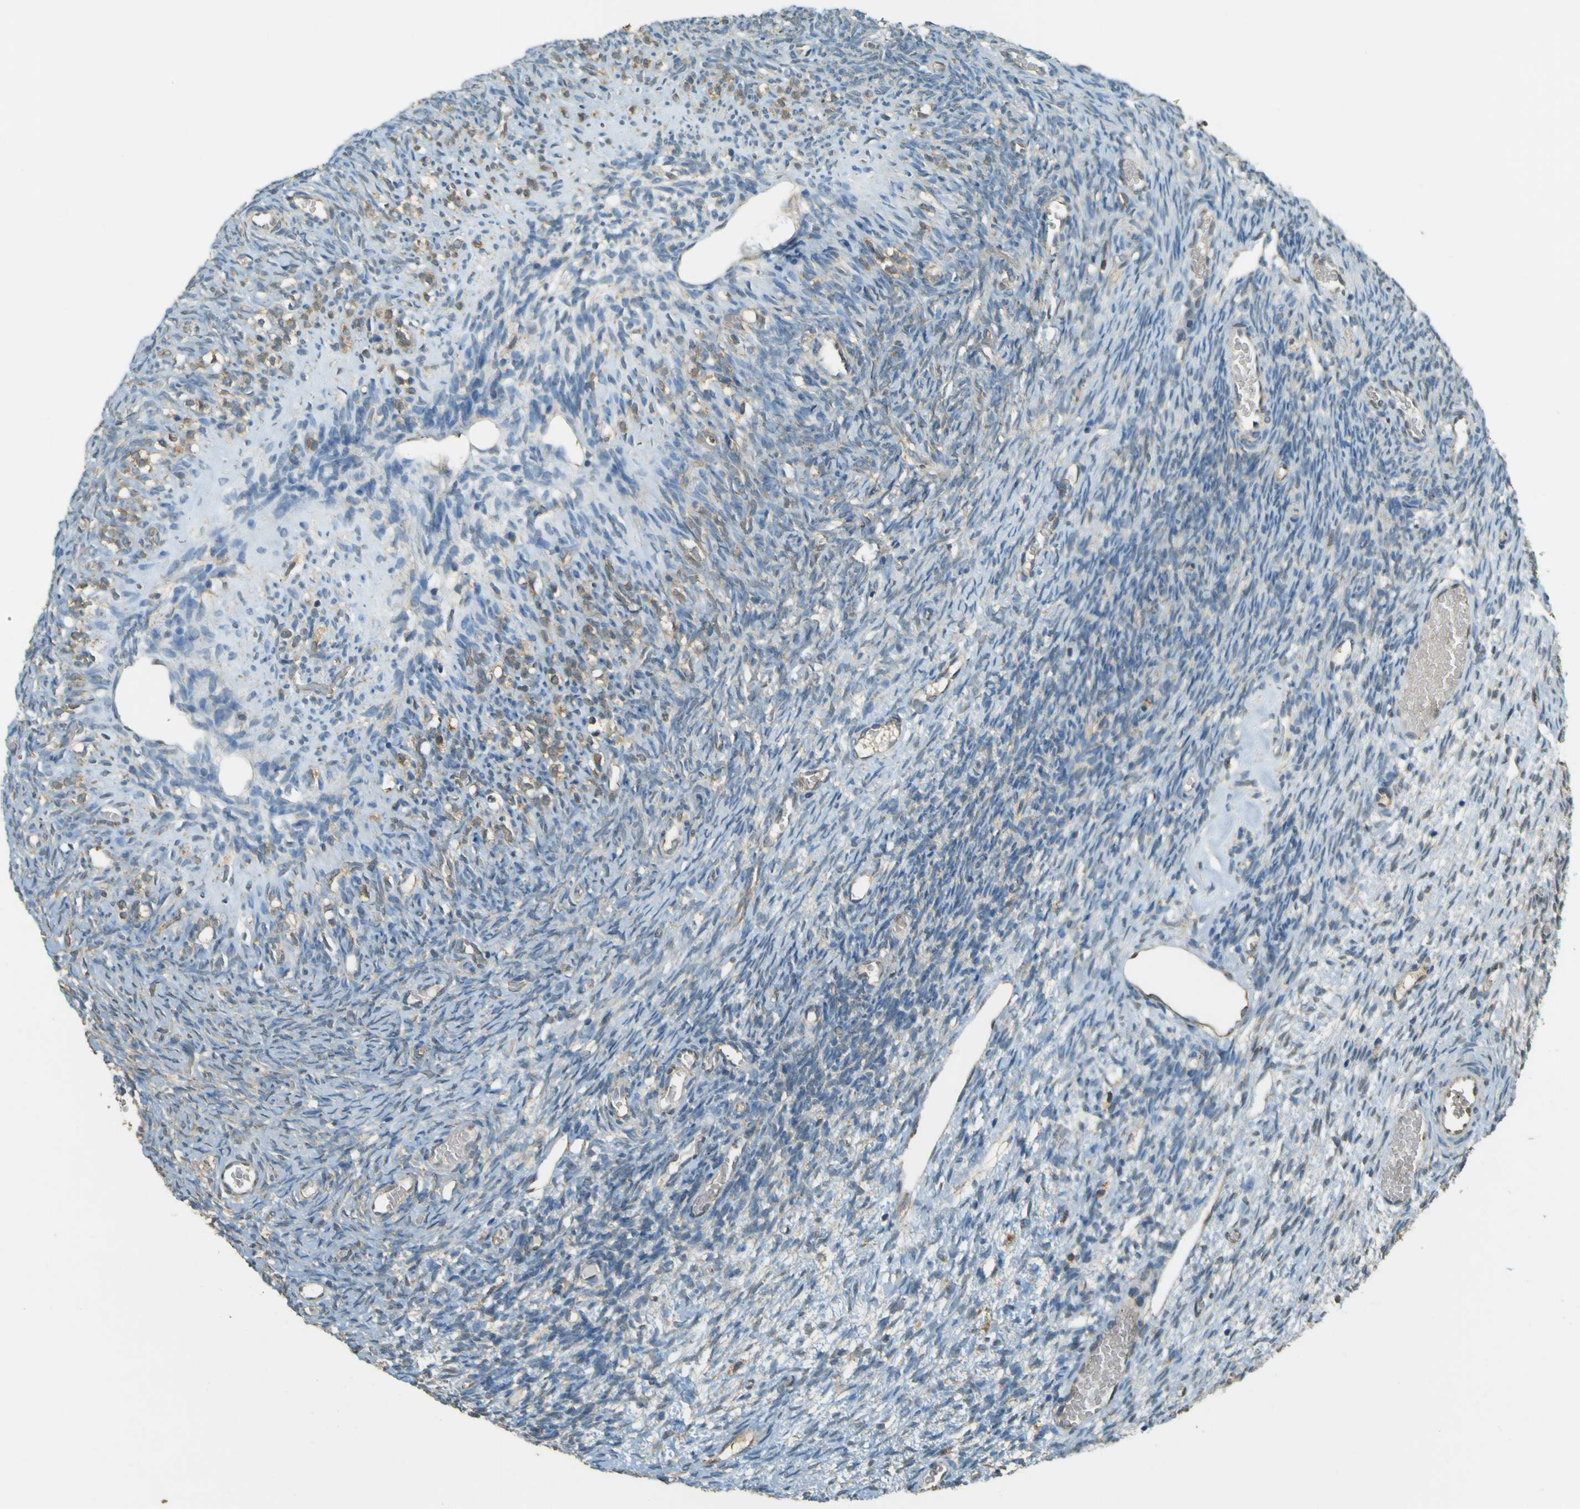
{"staining": {"intensity": "weak", "quantity": ">75%", "location": "cytoplasmic/membranous"}, "tissue": "ovary", "cell_type": "Ovarian stroma cells", "image_type": "normal", "snomed": [{"axis": "morphology", "description": "Normal tissue, NOS"}, {"axis": "topography", "description": "Ovary"}], "caption": "Protein expression by immunohistochemistry (IHC) displays weak cytoplasmic/membranous expression in about >75% of ovarian stroma cells in unremarkable ovary. Nuclei are stained in blue.", "gene": "GOLGA1", "patient": {"sex": "female", "age": 35}}